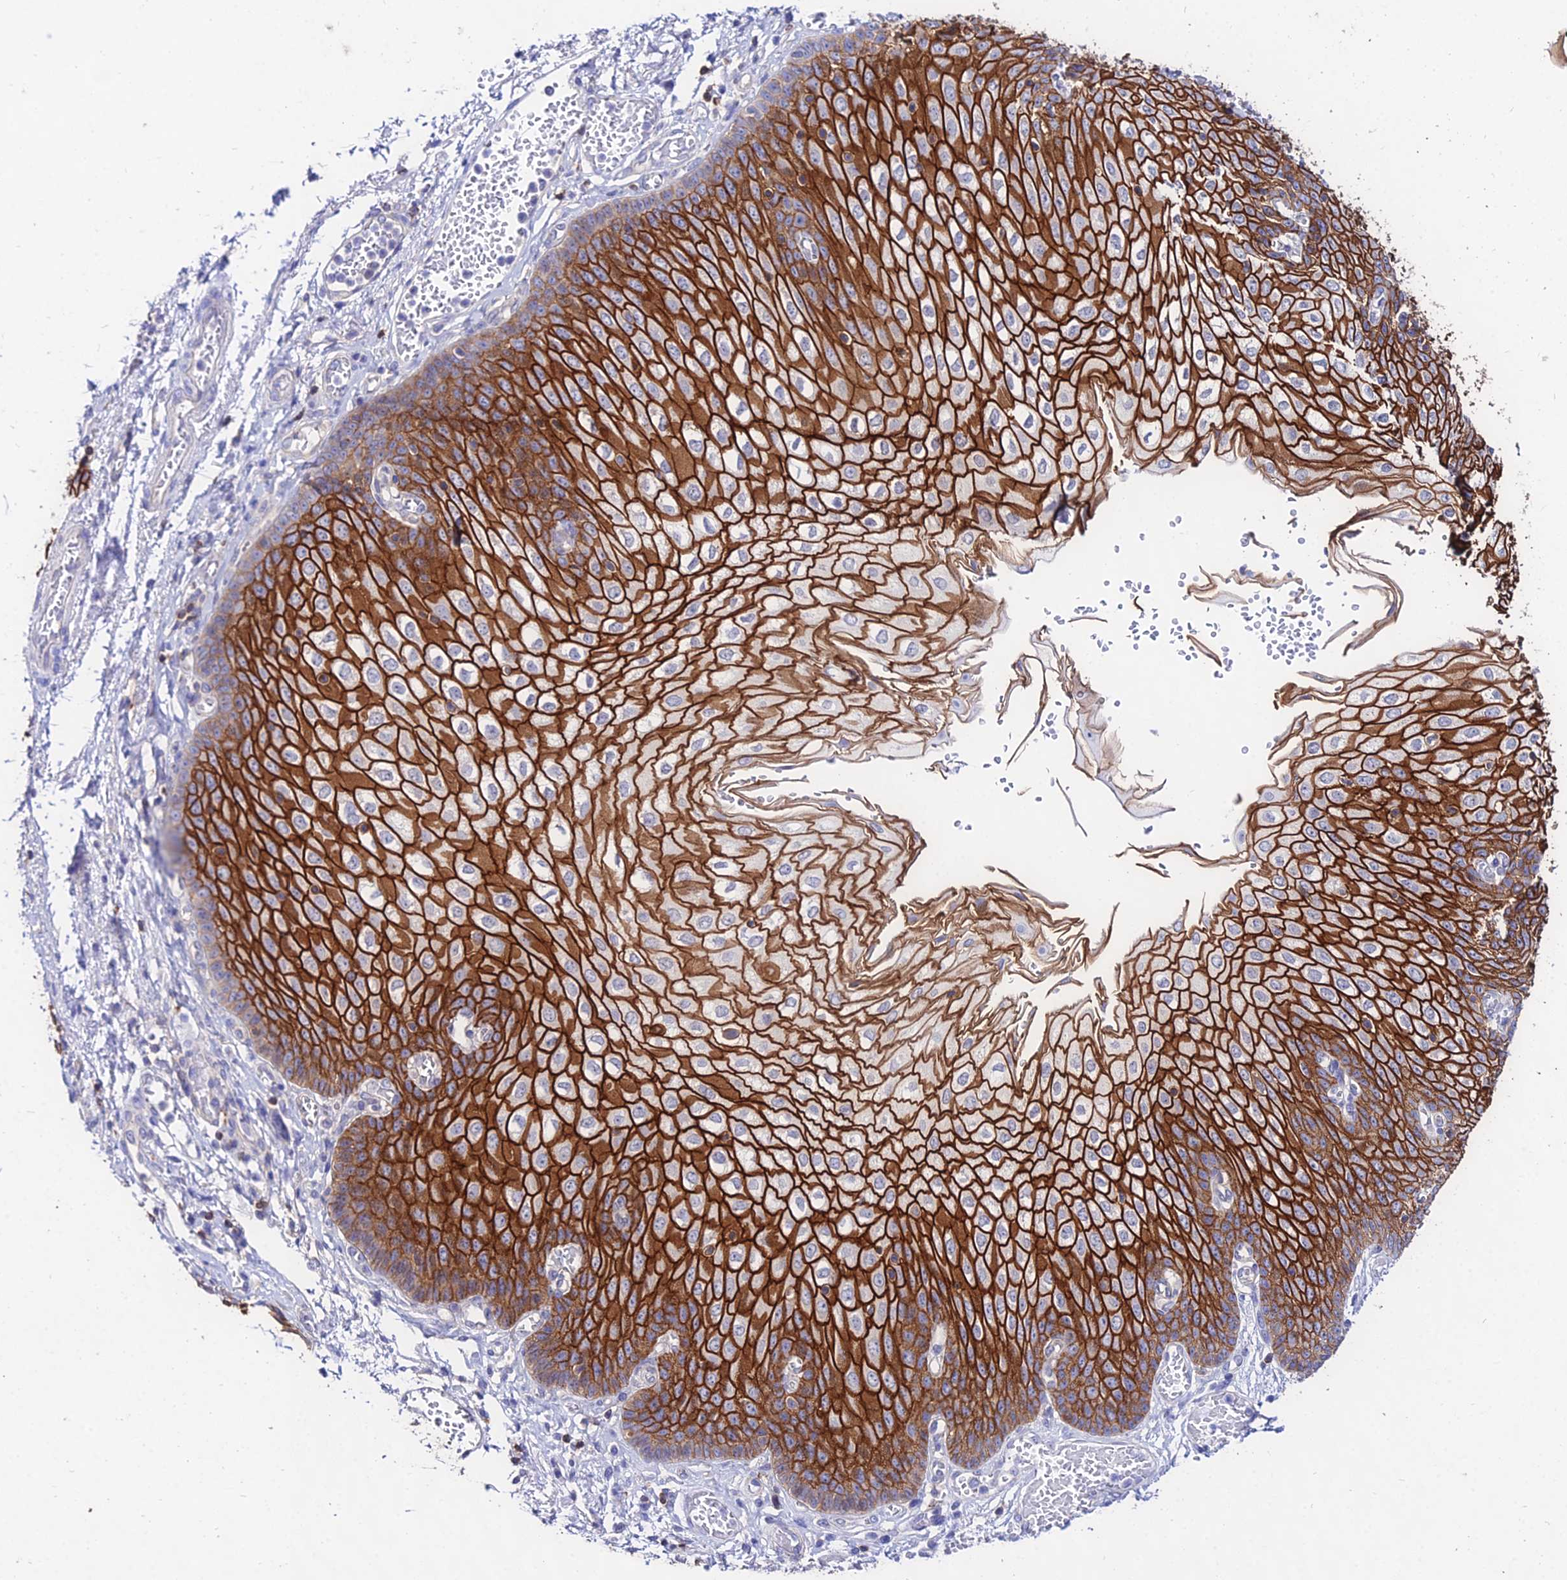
{"staining": {"intensity": "strong", "quantity": ">75%", "location": "cytoplasmic/membranous"}, "tissue": "esophagus", "cell_type": "Squamous epithelial cells", "image_type": "normal", "snomed": [{"axis": "morphology", "description": "Normal tissue, NOS"}, {"axis": "topography", "description": "Esophagus"}], "caption": "This image displays immunohistochemistry (IHC) staining of normal esophagus, with high strong cytoplasmic/membranous positivity in approximately >75% of squamous epithelial cells.", "gene": "S100A16", "patient": {"sex": "male", "age": 81}}